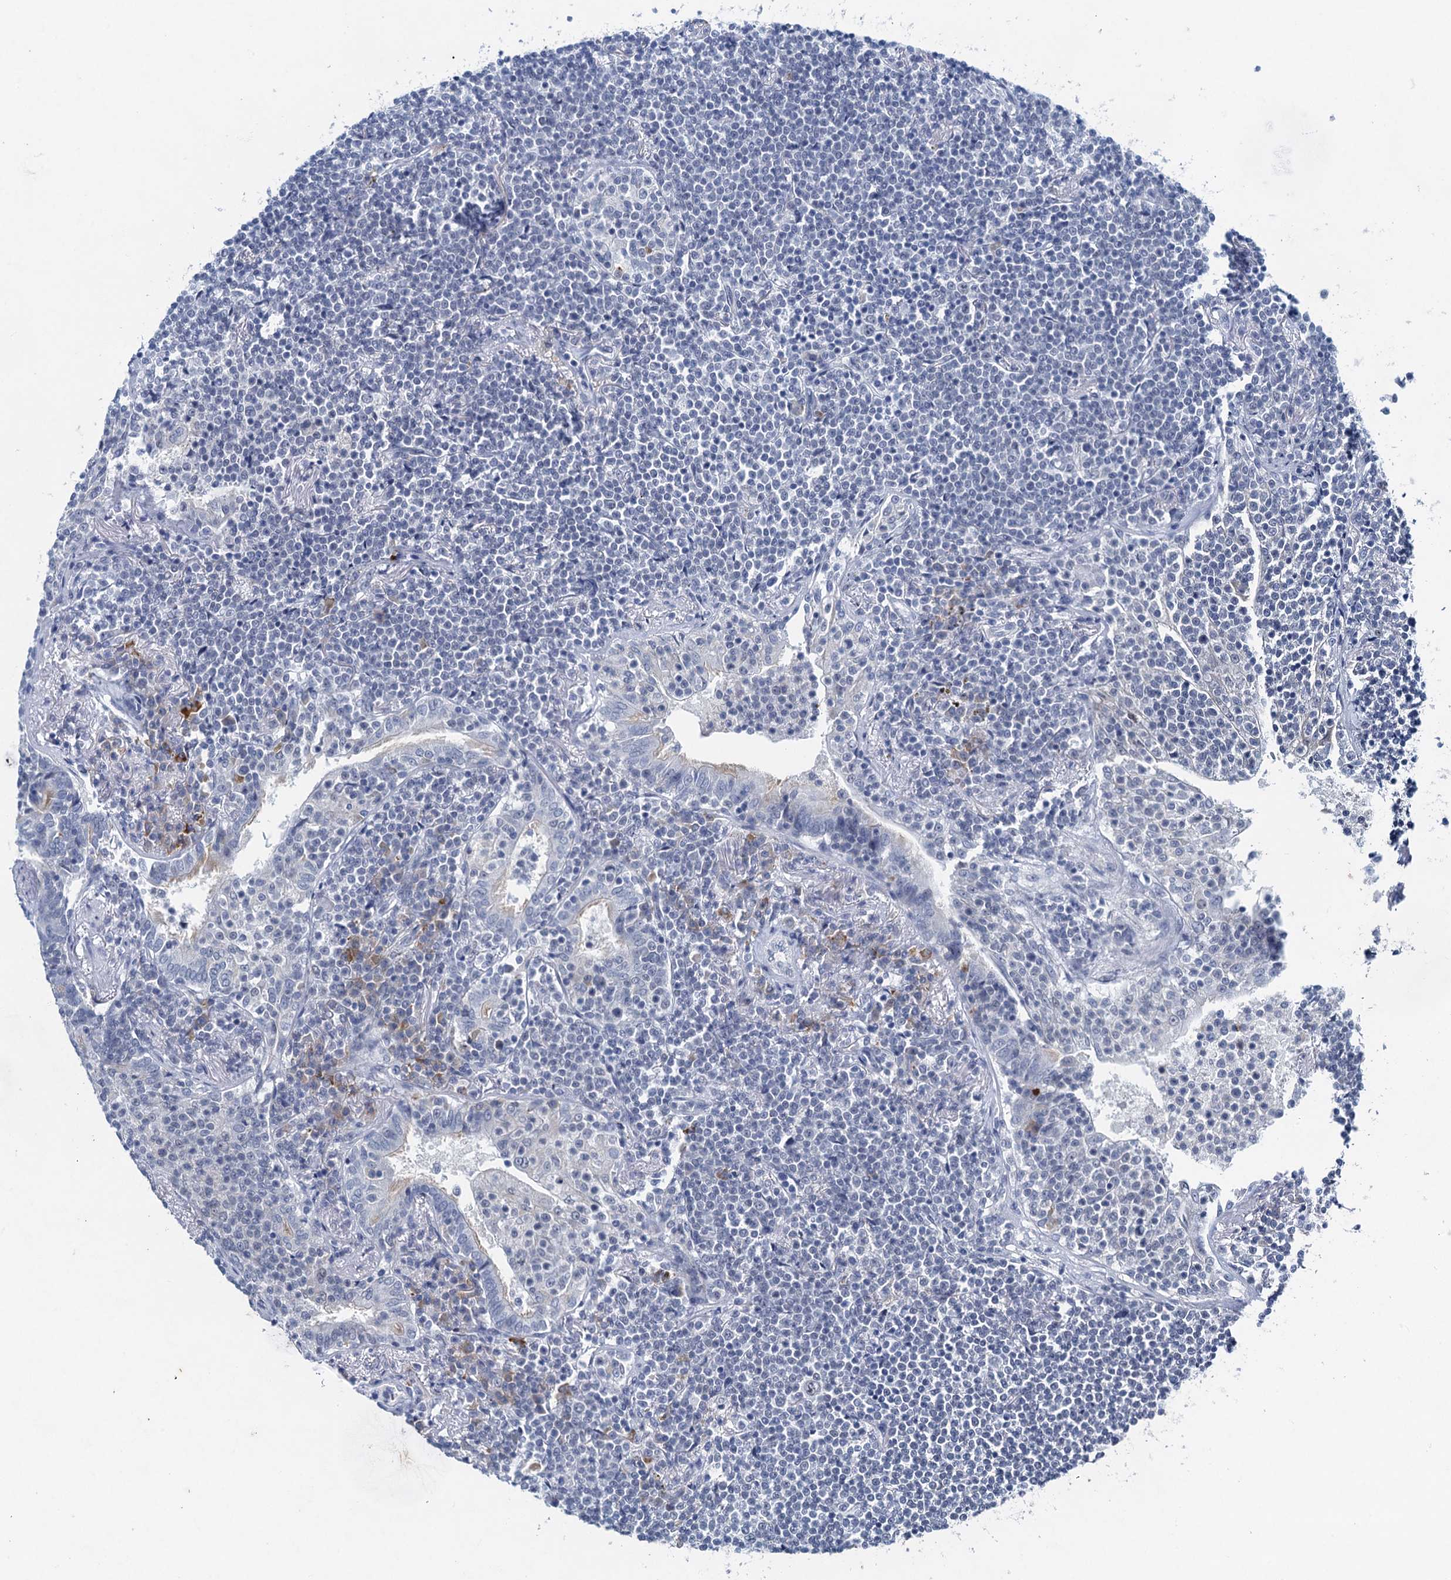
{"staining": {"intensity": "negative", "quantity": "none", "location": "none"}, "tissue": "lymphoma", "cell_type": "Tumor cells", "image_type": "cancer", "snomed": [{"axis": "morphology", "description": "Malignant lymphoma, non-Hodgkin's type, Low grade"}, {"axis": "topography", "description": "Lung"}], "caption": "High magnification brightfield microscopy of low-grade malignant lymphoma, non-Hodgkin's type stained with DAB (brown) and counterstained with hematoxylin (blue): tumor cells show no significant expression.", "gene": "HAPSTR1", "patient": {"sex": "female", "age": 71}}